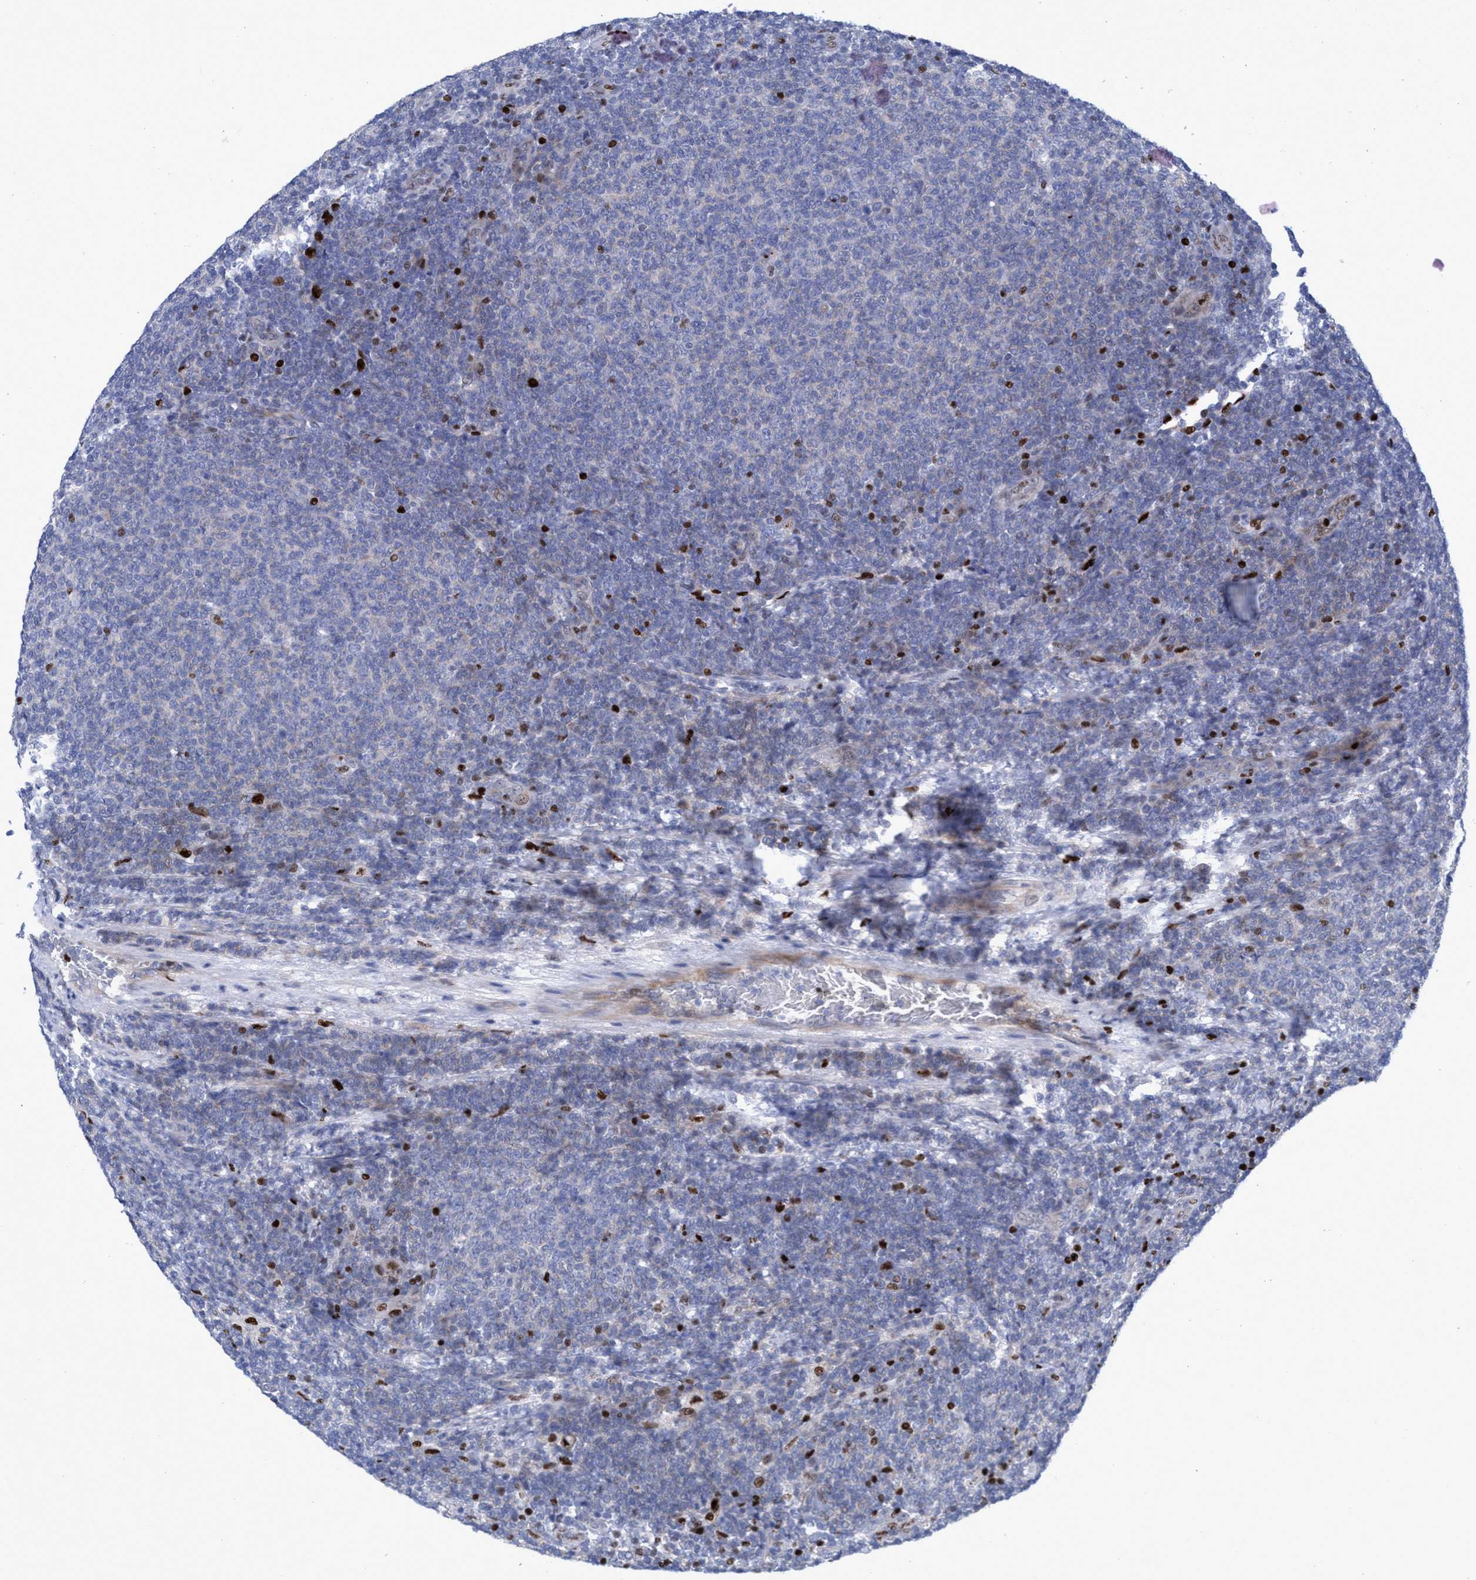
{"staining": {"intensity": "strong", "quantity": "<25%", "location": "nuclear"}, "tissue": "lymphoma", "cell_type": "Tumor cells", "image_type": "cancer", "snomed": [{"axis": "morphology", "description": "Malignant lymphoma, non-Hodgkin's type, Low grade"}, {"axis": "topography", "description": "Lymph node"}], "caption": "IHC of human lymphoma displays medium levels of strong nuclear staining in approximately <25% of tumor cells.", "gene": "R3HCC1", "patient": {"sex": "male", "age": 66}}